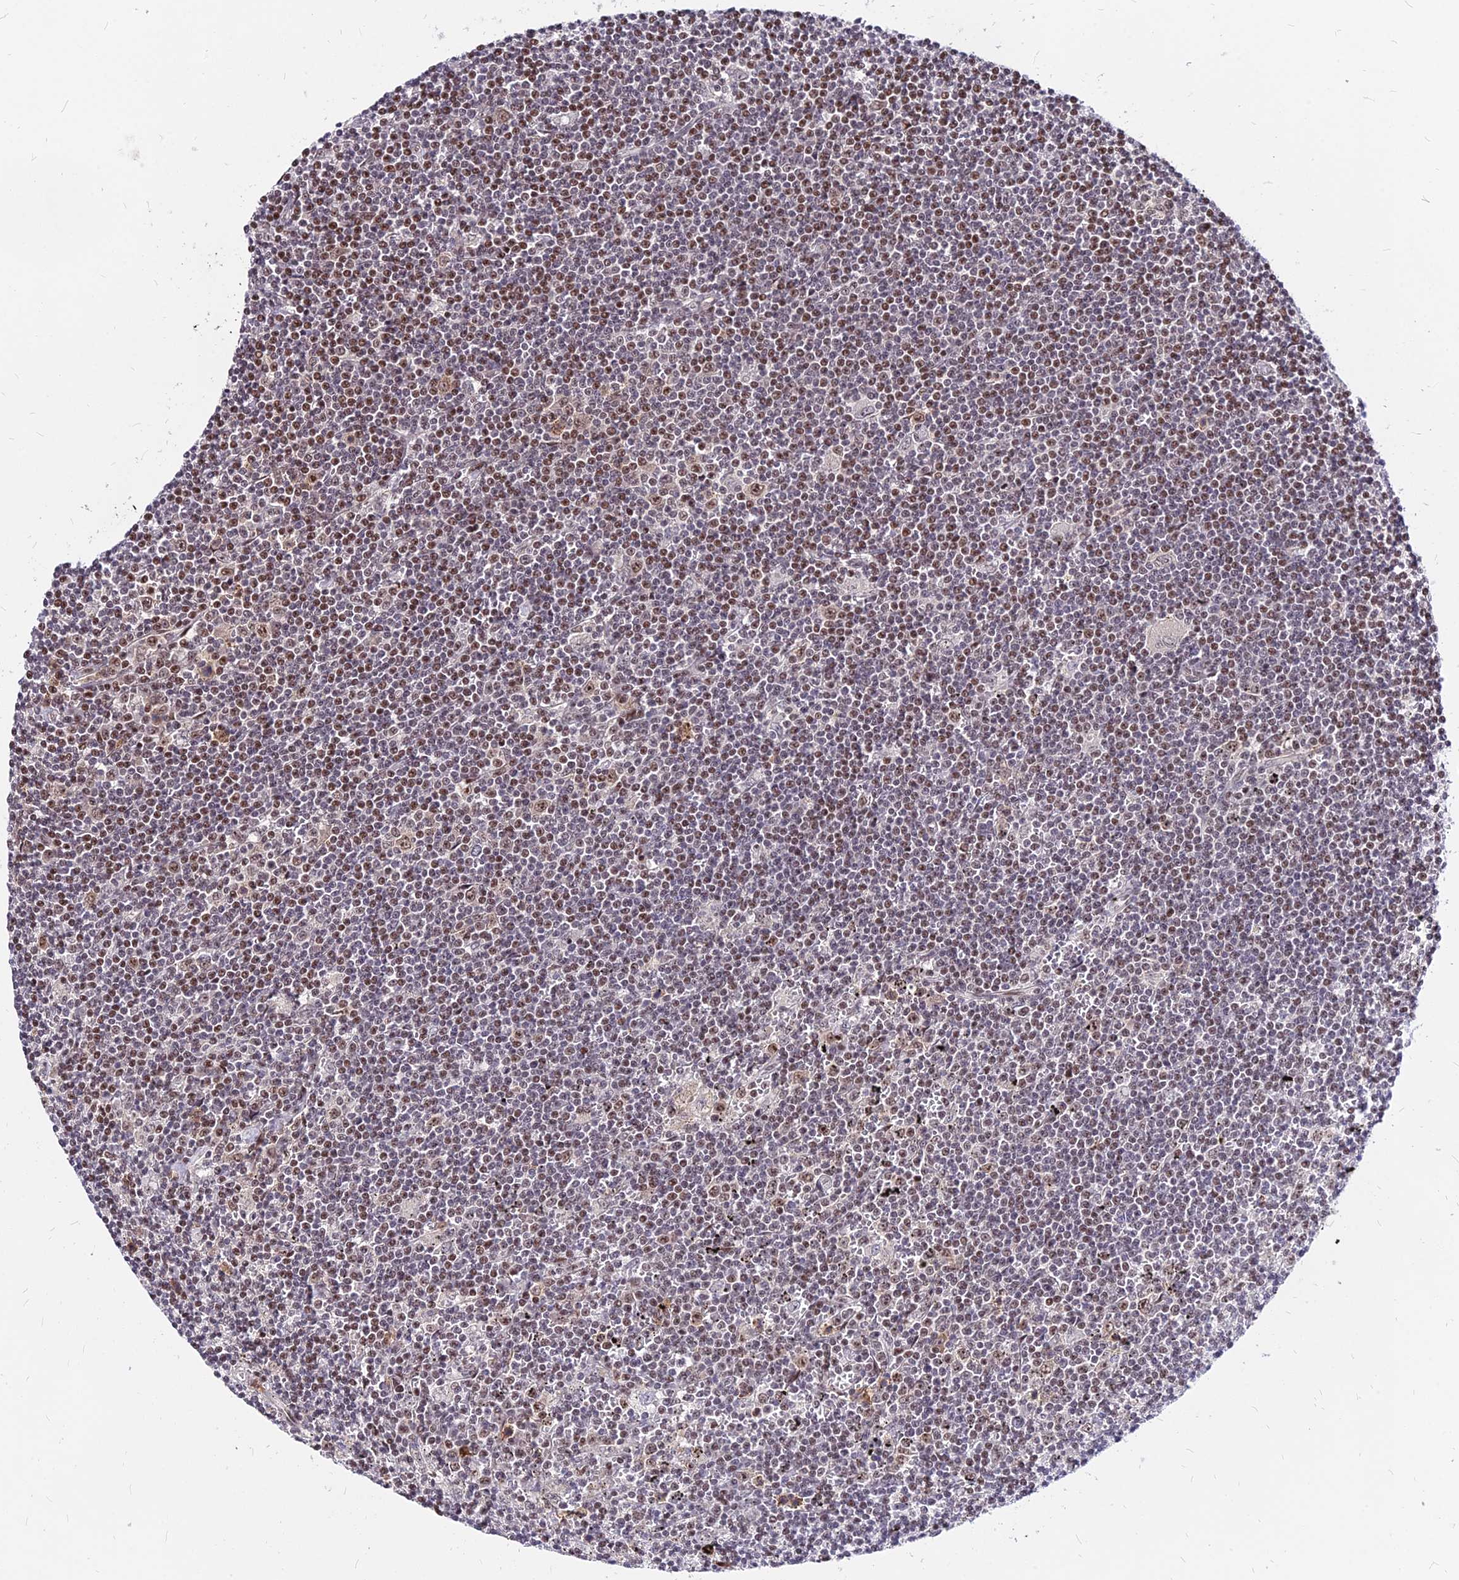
{"staining": {"intensity": "moderate", "quantity": "25%-75%", "location": "nuclear"}, "tissue": "lymphoma", "cell_type": "Tumor cells", "image_type": "cancer", "snomed": [{"axis": "morphology", "description": "Malignant lymphoma, non-Hodgkin's type, Low grade"}, {"axis": "topography", "description": "Spleen"}], "caption": "DAB immunohistochemical staining of human low-grade malignant lymphoma, non-Hodgkin's type exhibits moderate nuclear protein expression in about 25%-75% of tumor cells.", "gene": "DDX55", "patient": {"sex": "male", "age": 76}}